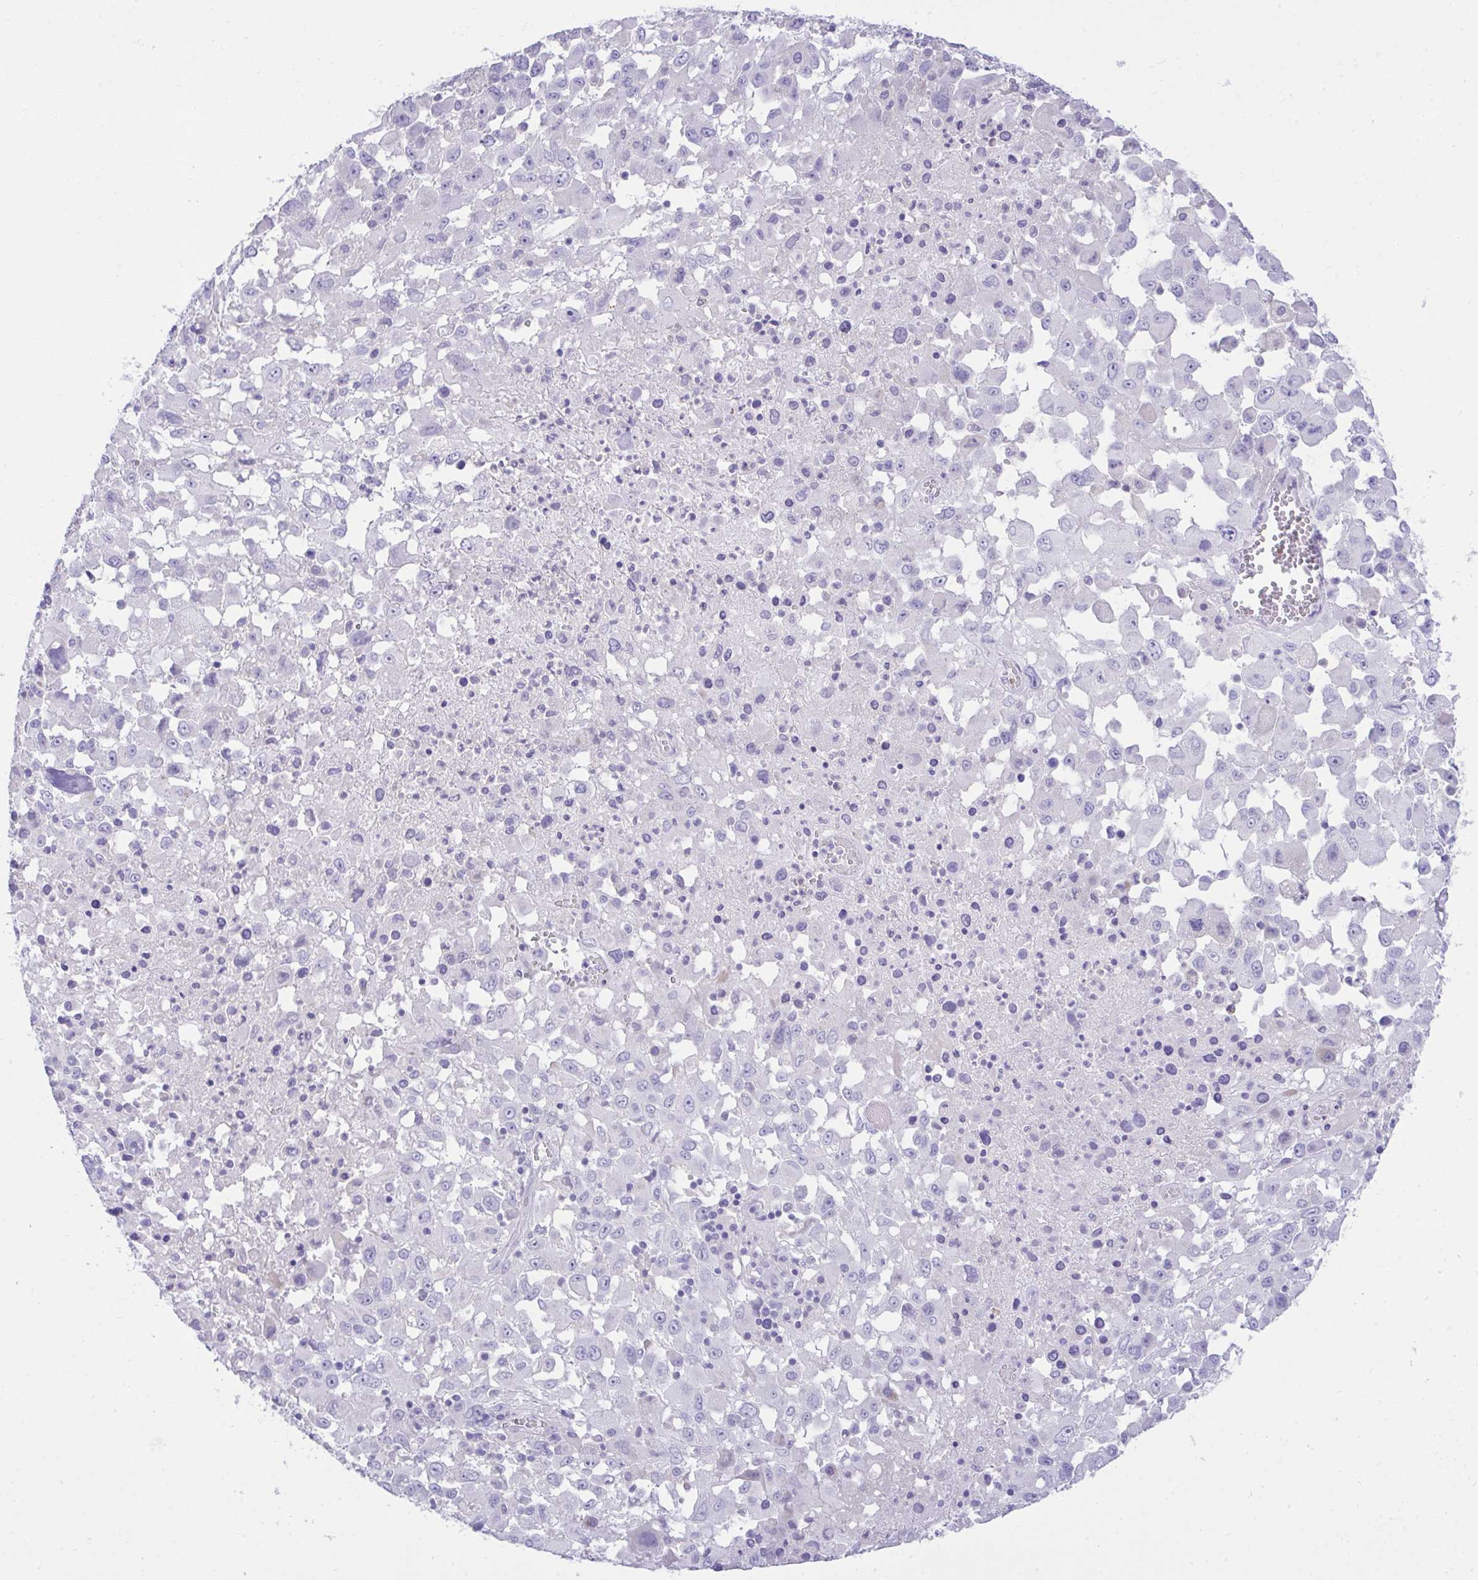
{"staining": {"intensity": "negative", "quantity": "none", "location": "none"}, "tissue": "melanoma", "cell_type": "Tumor cells", "image_type": "cancer", "snomed": [{"axis": "morphology", "description": "Malignant melanoma, Metastatic site"}, {"axis": "topography", "description": "Soft tissue"}], "caption": "Tumor cells show no significant expression in malignant melanoma (metastatic site).", "gene": "PLEKHH1", "patient": {"sex": "male", "age": 50}}